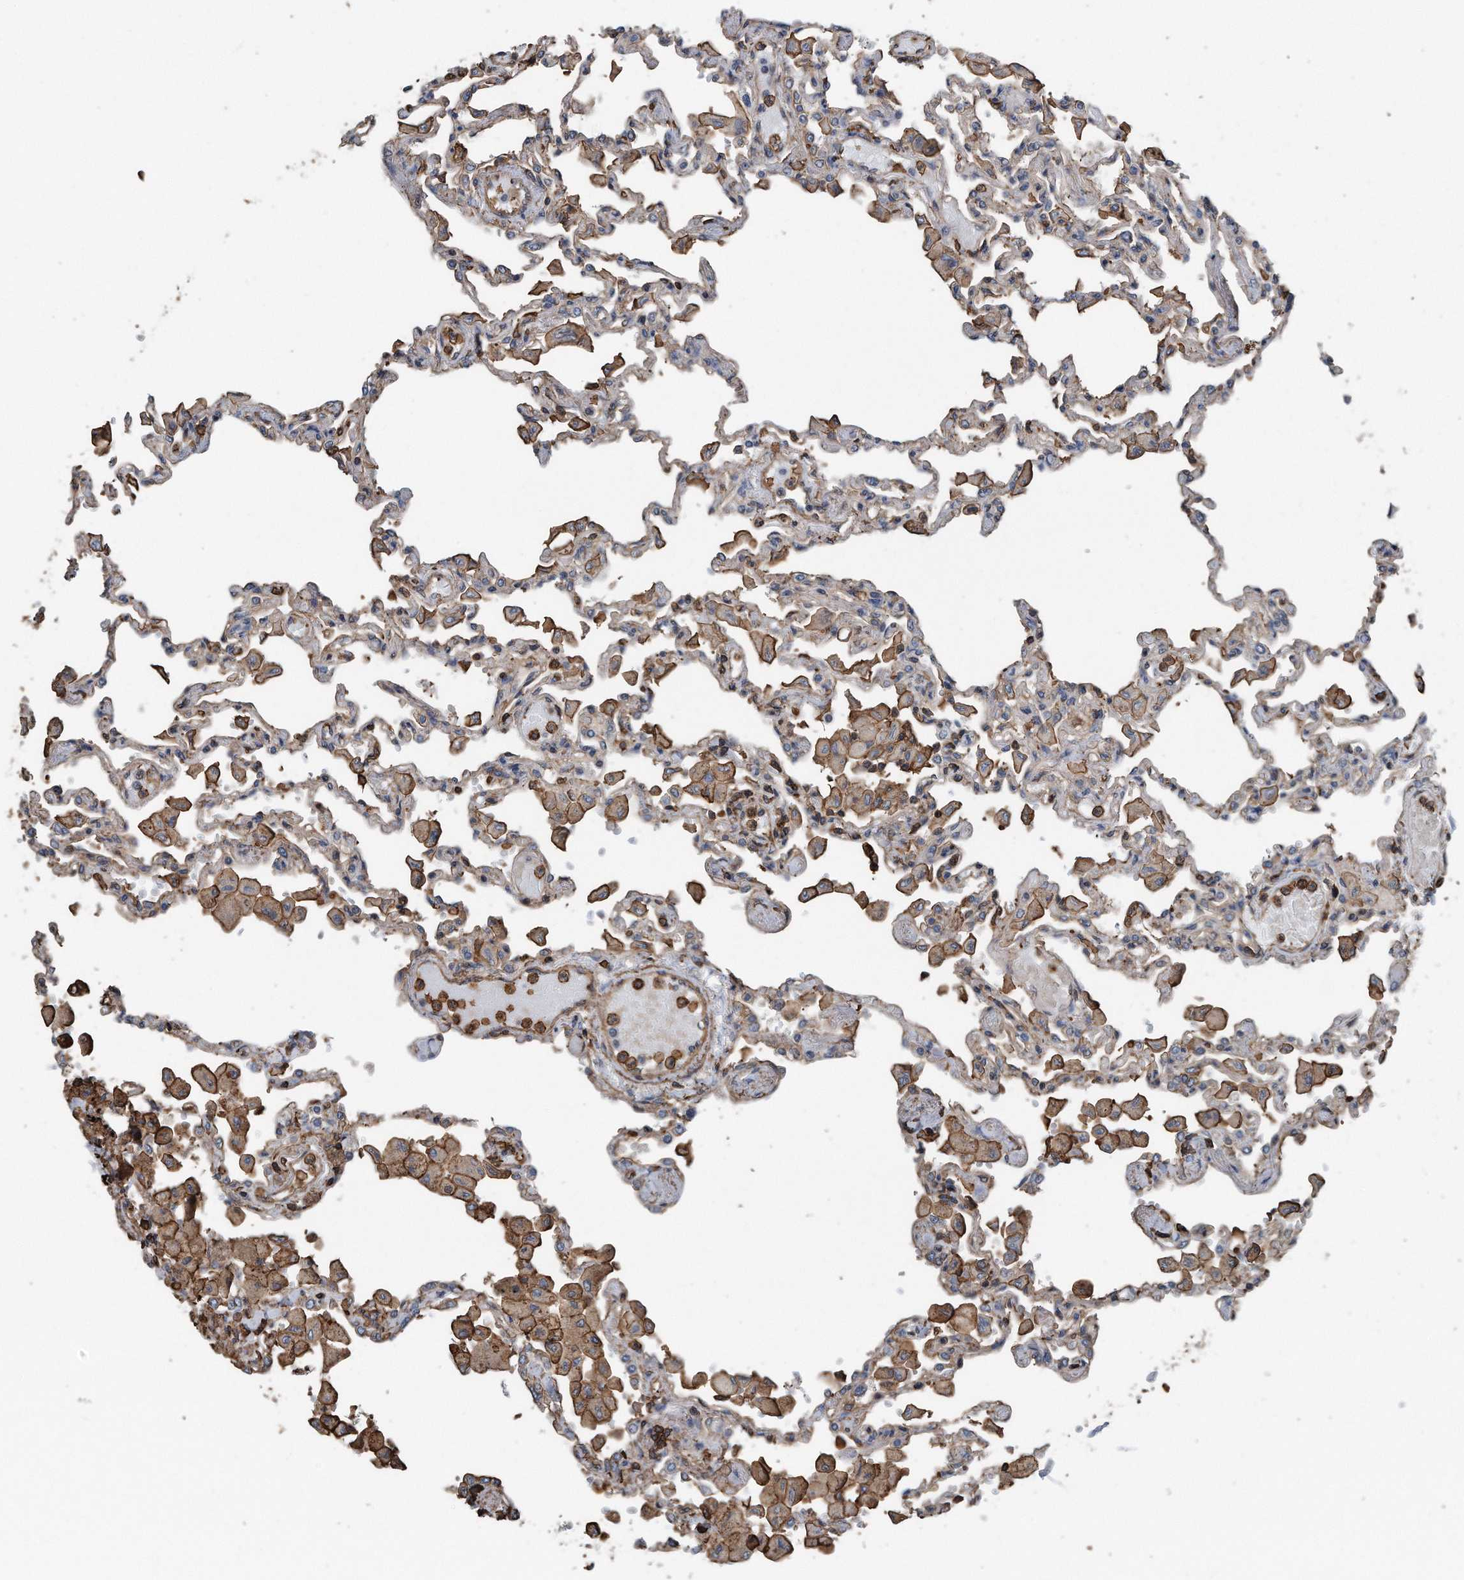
{"staining": {"intensity": "weak", "quantity": "25%-75%", "location": "cytoplasmic/membranous"}, "tissue": "lung", "cell_type": "Alveolar cells", "image_type": "normal", "snomed": [{"axis": "morphology", "description": "Normal tissue, NOS"}, {"axis": "topography", "description": "Bronchus"}, {"axis": "topography", "description": "Lung"}], "caption": "An immunohistochemistry image of unremarkable tissue is shown. Protein staining in brown highlights weak cytoplasmic/membranous positivity in lung within alveolar cells. (Stains: DAB (3,3'-diaminobenzidine) in brown, nuclei in blue, Microscopy: brightfield microscopy at high magnification).", "gene": "RSPO3", "patient": {"sex": "female", "age": 49}}